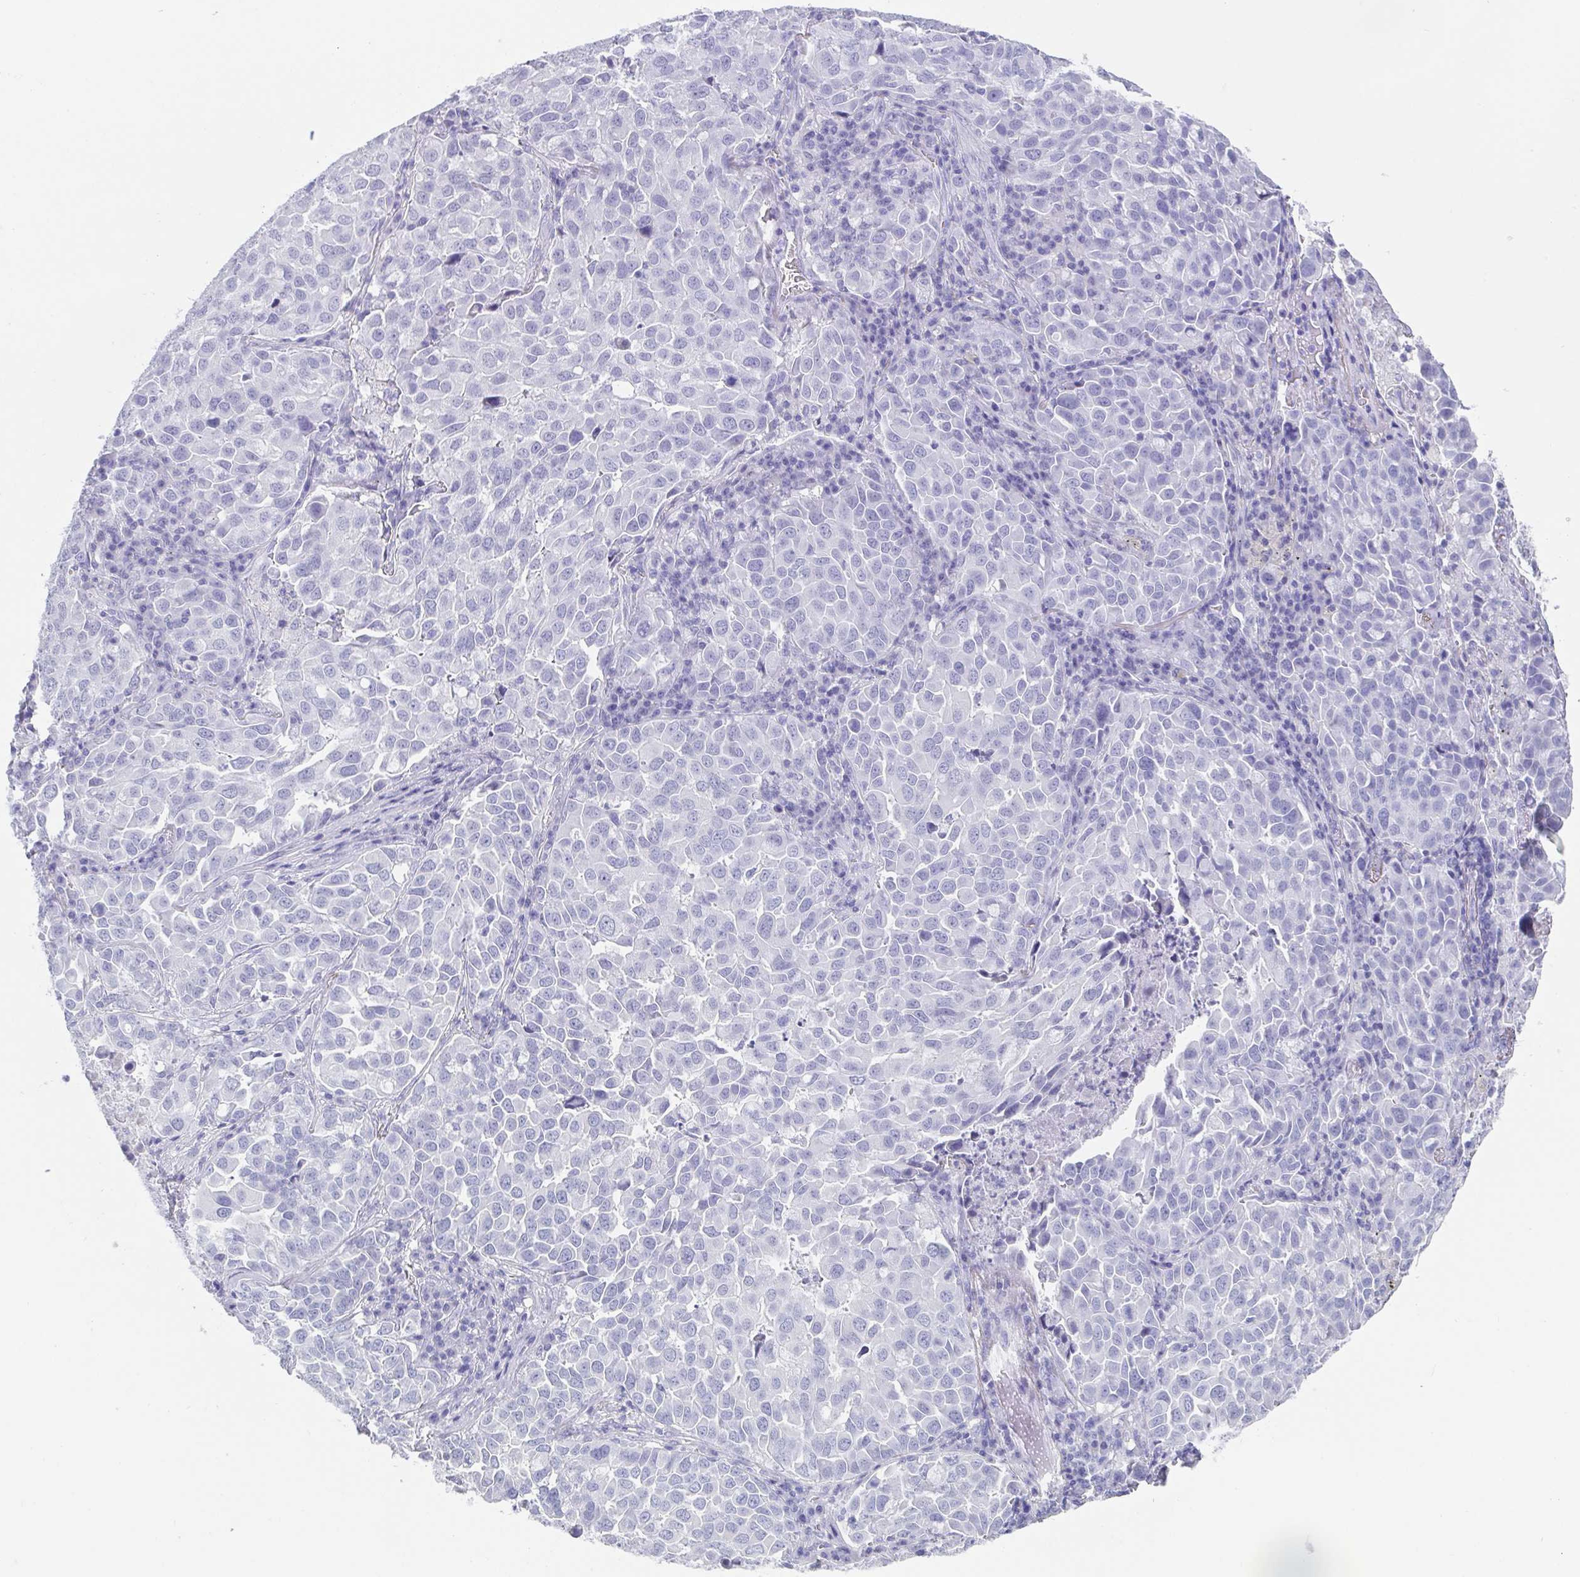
{"staining": {"intensity": "negative", "quantity": "none", "location": "none"}, "tissue": "lung cancer", "cell_type": "Tumor cells", "image_type": "cancer", "snomed": [{"axis": "morphology", "description": "Adenocarcinoma, NOS"}, {"axis": "morphology", "description": "Adenocarcinoma, metastatic, NOS"}, {"axis": "topography", "description": "Lymph node"}, {"axis": "topography", "description": "Lung"}], "caption": "IHC image of lung metastatic adenocarcinoma stained for a protein (brown), which shows no positivity in tumor cells.", "gene": "SCGN", "patient": {"sex": "female", "age": 65}}